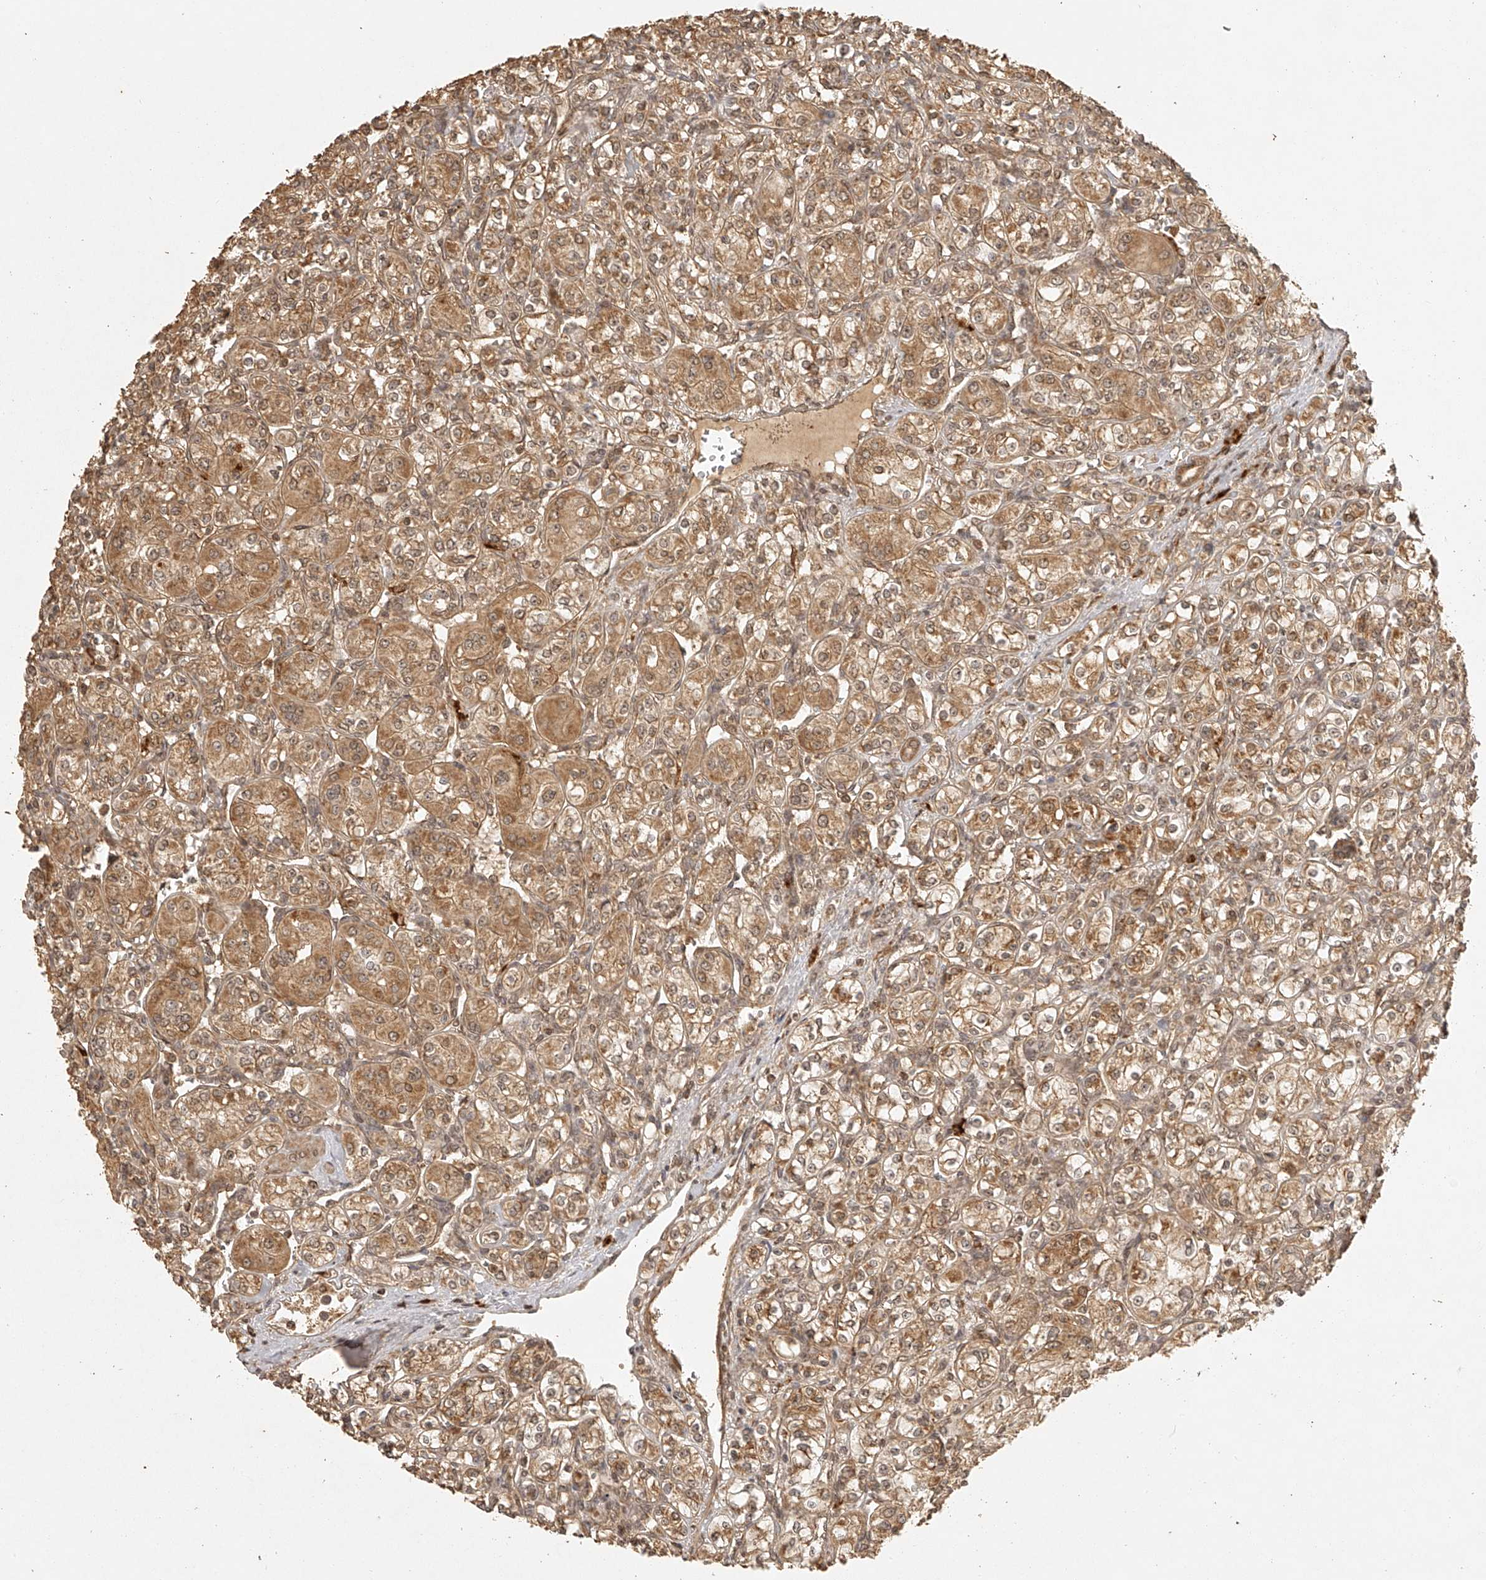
{"staining": {"intensity": "moderate", "quantity": ">75%", "location": "cytoplasmic/membranous"}, "tissue": "renal cancer", "cell_type": "Tumor cells", "image_type": "cancer", "snomed": [{"axis": "morphology", "description": "Adenocarcinoma, NOS"}, {"axis": "topography", "description": "Kidney"}], "caption": "Protein expression analysis of renal cancer reveals moderate cytoplasmic/membranous staining in about >75% of tumor cells.", "gene": "BCL2L11", "patient": {"sex": "male", "age": 77}}